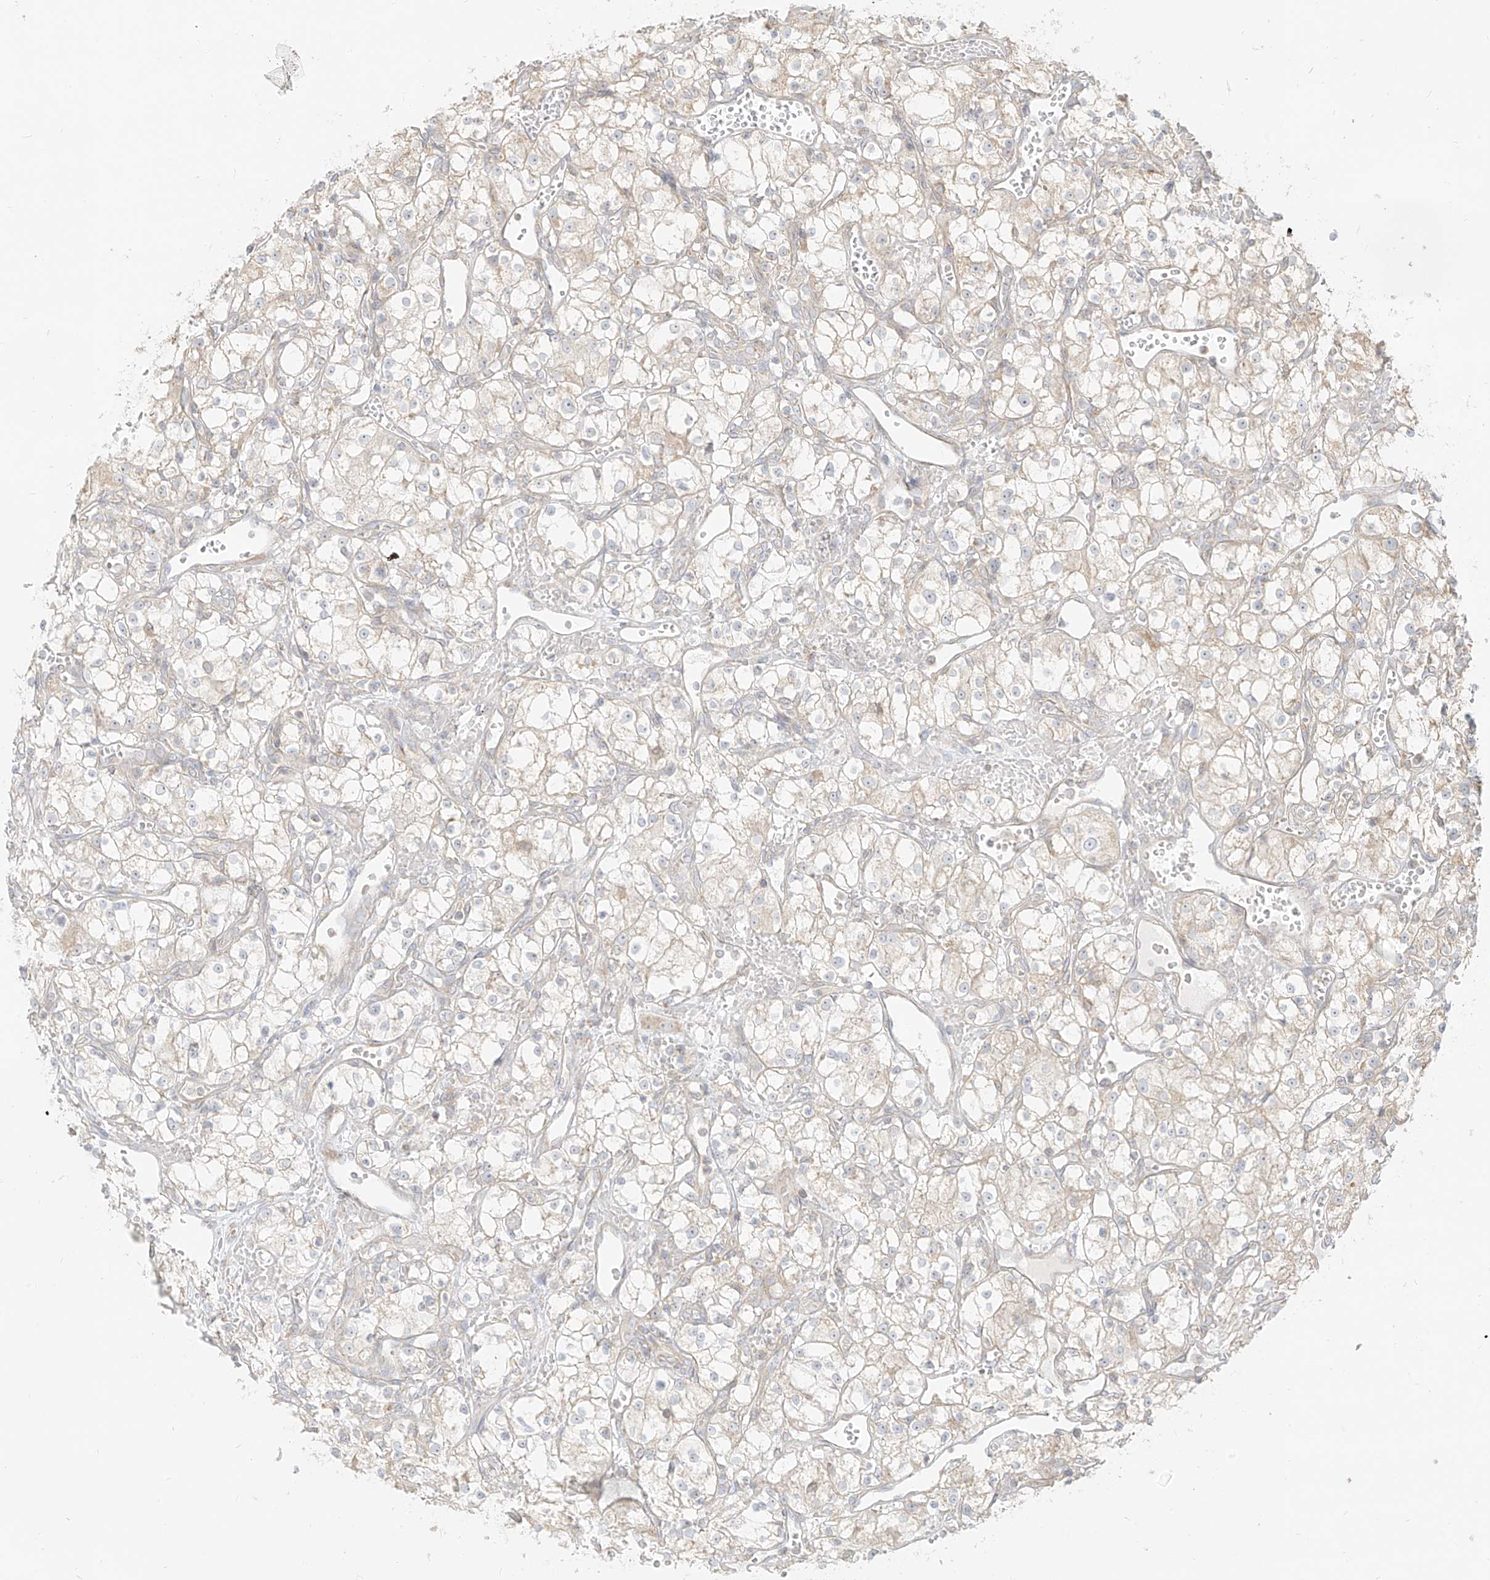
{"staining": {"intensity": "negative", "quantity": "none", "location": "none"}, "tissue": "renal cancer", "cell_type": "Tumor cells", "image_type": "cancer", "snomed": [{"axis": "morphology", "description": "Adenocarcinoma, NOS"}, {"axis": "topography", "description": "Kidney"}], "caption": "An immunohistochemistry (IHC) photomicrograph of renal cancer is shown. There is no staining in tumor cells of renal cancer.", "gene": "ZIM3", "patient": {"sex": "male", "age": 59}}